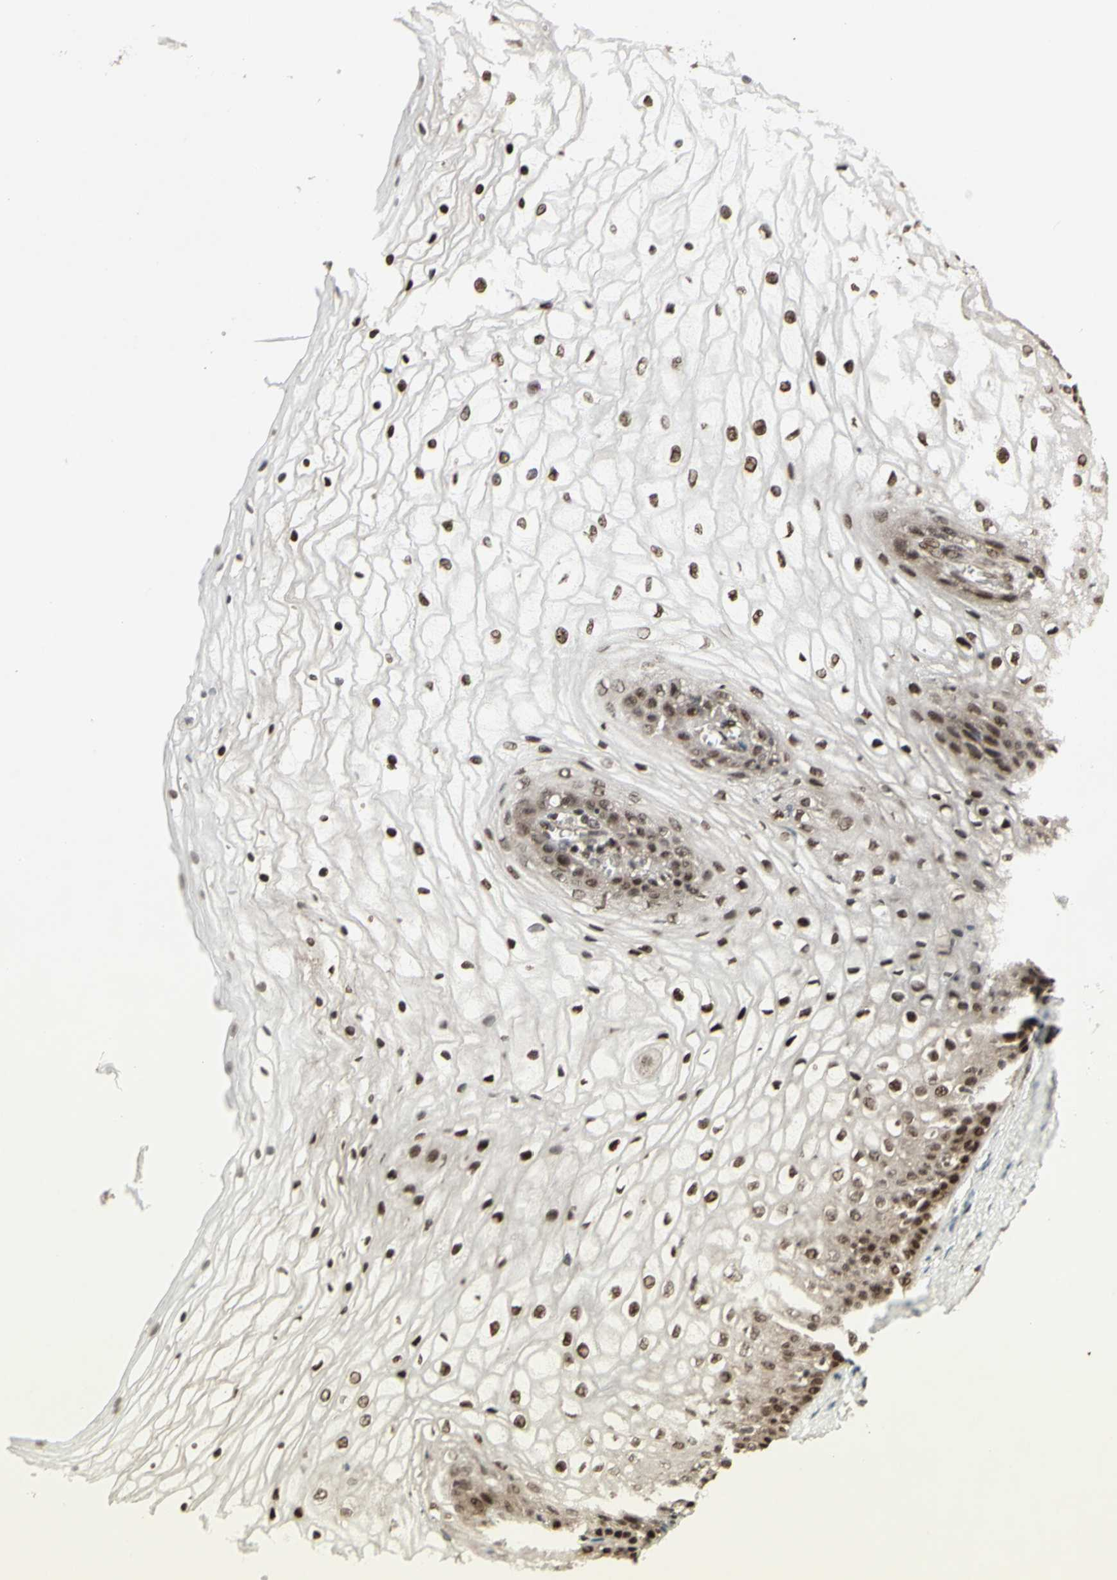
{"staining": {"intensity": "moderate", "quantity": ">75%", "location": "cytoplasmic/membranous,nuclear"}, "tissue": "vagina", "cell_type": "Squamous epithelial cells", "image_type": "normal", "snomed": [{"axis": "morphology", "description": "Normal tissue, NOS"}, {"axis": "topography", "description": "Vagina"}], "caption": "Immunohistochemistry (DAB) staining of unremarkable vagina exhibits moderate cytoplasmic/membranous,nuclear protein staining in about >75% of squamous epithelial cells. The staining was performed using DAB (3,3'-diaminobenzidine) to visualize the protein expression in brown, while the nuclei were stained in blue with hematoxylin (Magnification: 20x).", "gene": "CBX1", "patient": {"sex": "female", "age": 34}}